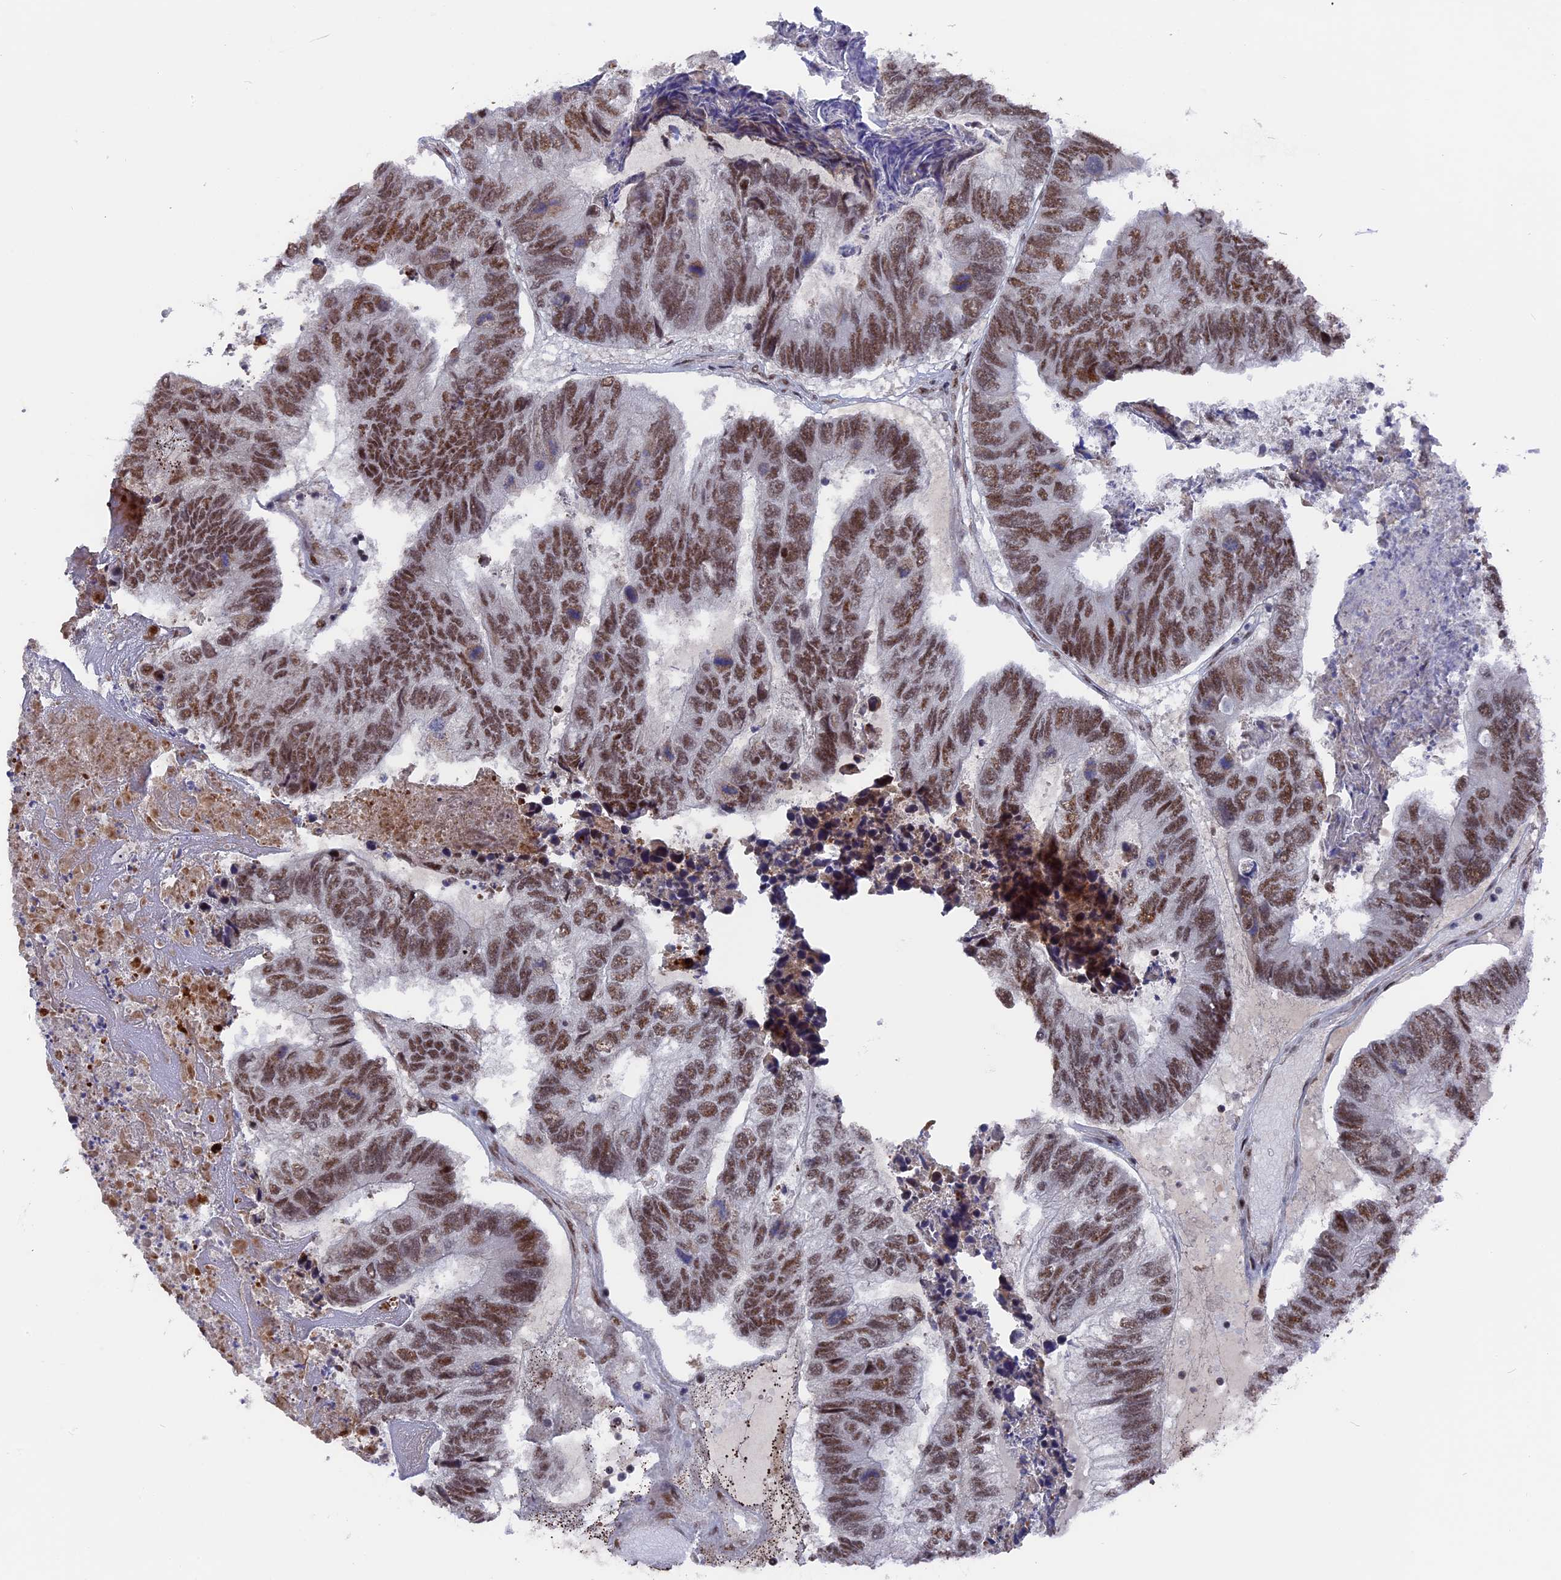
{"staining": {"intensity": "moderate", "quantity": ">75%", "location": "nuclear"}, "tissue": "colorectal cancer", "cell_type": "Tumor cells", "image_type": "cancer", "snomed": [{"axis": "morphology", "description": "Adenocarcinoma, NOS"}, {"axis": "topography", "description": "Colon"}], "caption": "This micrograph exhibits colorectal cancer (adenocarcinoma) stained with IHC to label a protein in brown. The nuclear of tumor cells show moderate positivity for the protein. Nuclei are counter-stained blue.", "gene": "SF3A2", "patient": {"sex": "female", "age": 67}}